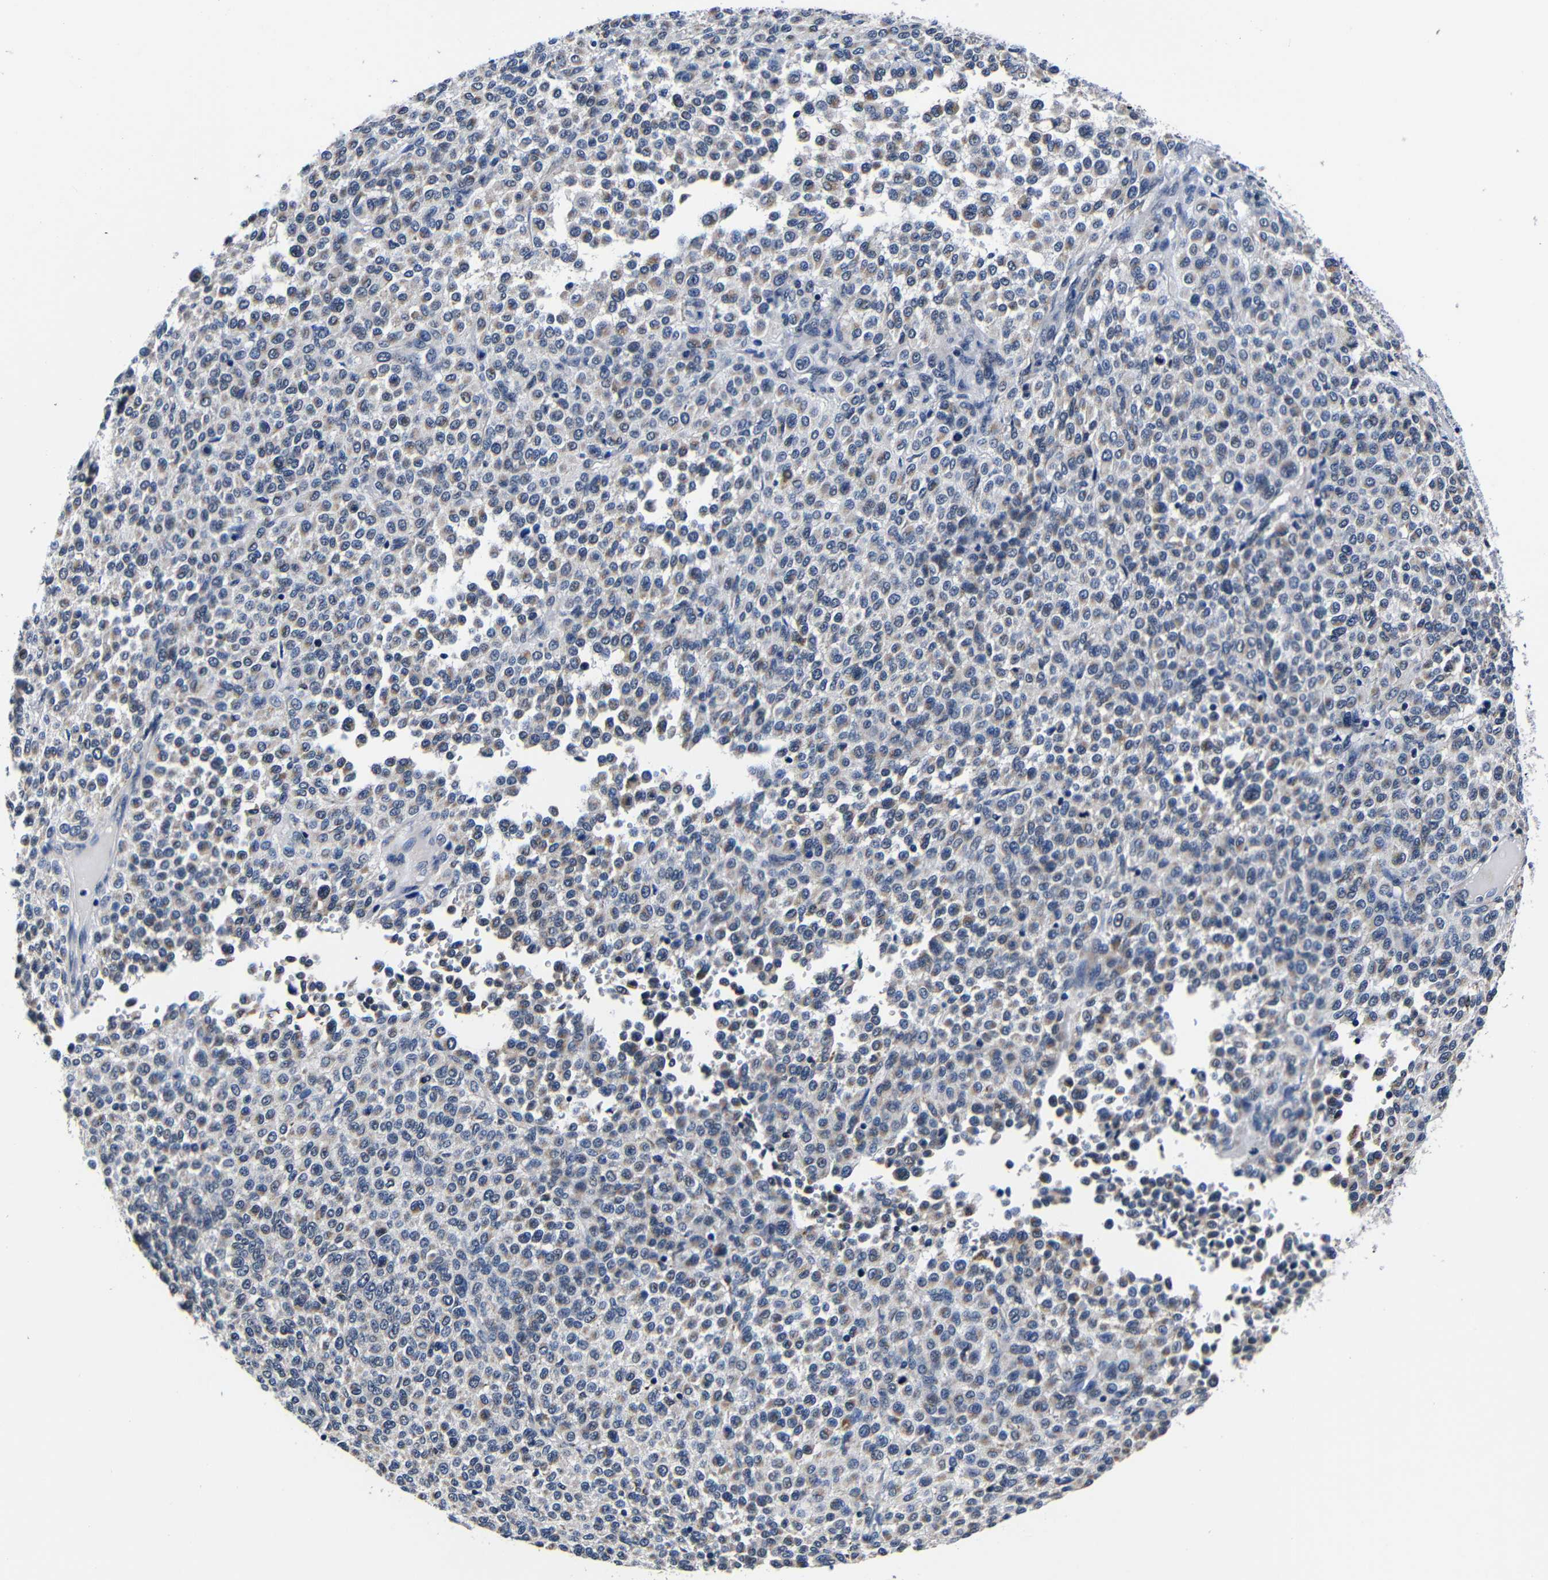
{"staining": {"intensity": "weak", "quantity": "25%-75%", "location": "cytoplasmic/membranous"}, "tissue": "melanoma", "cell_type": "Tumor cells", "image_type": "cancer", "snomed": [{"axis": "morphology", "description": "Malignant melanoma, Metastatic site"}, {"axis": "topography", "description": "Pancreas"}], "caption": "The immunohistochemical stain highlights weak cytoplasmic/membranous expression in tumor cells of malignant melanoma (metastatic site) tissue.", "gene": "DEPP1", "patient": {"sex": "female", "age": 30}}